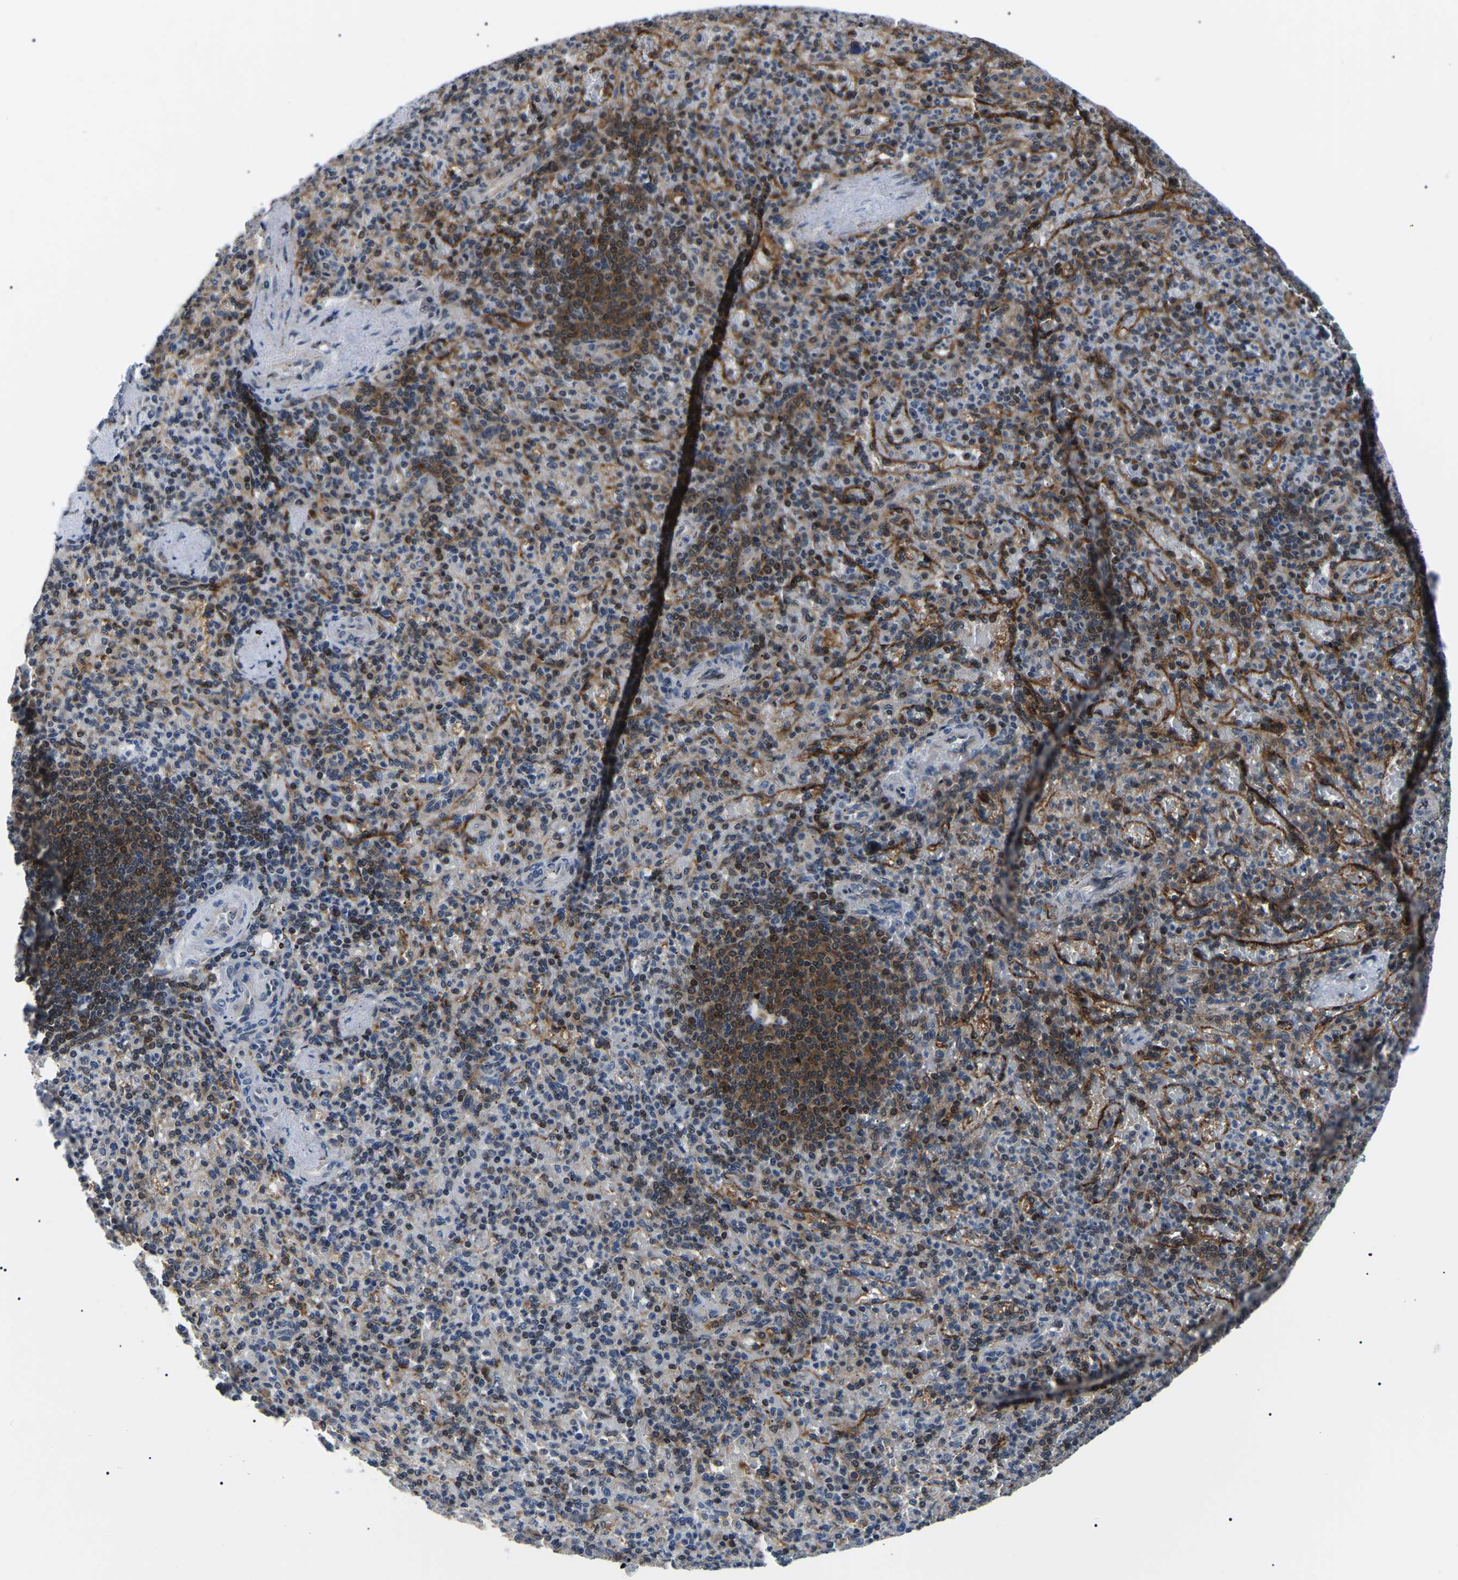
{"staining": {"intensity": "moderate", "quantity": "25%-75%", "location": "cytoplasmic/membranous,nuclear"}, "tissue": "spleen", "cell_type": "Cells in red pulp", "image_type": "normal", "snomed": [{"axis": "morphology", "description": "Normal tissue, NOS"}, {"axis": "topography", "description": "Spleen"}], "caption": "Spleen stained for a protein shows moderate cytoplasmic/membranous,nuclear positivity in cells in red pulp. The protein is shown in brown color, while the nuclei are stained blue.", "gene": "RRP1B", "patient": {"sex": "female", "age": 74}}